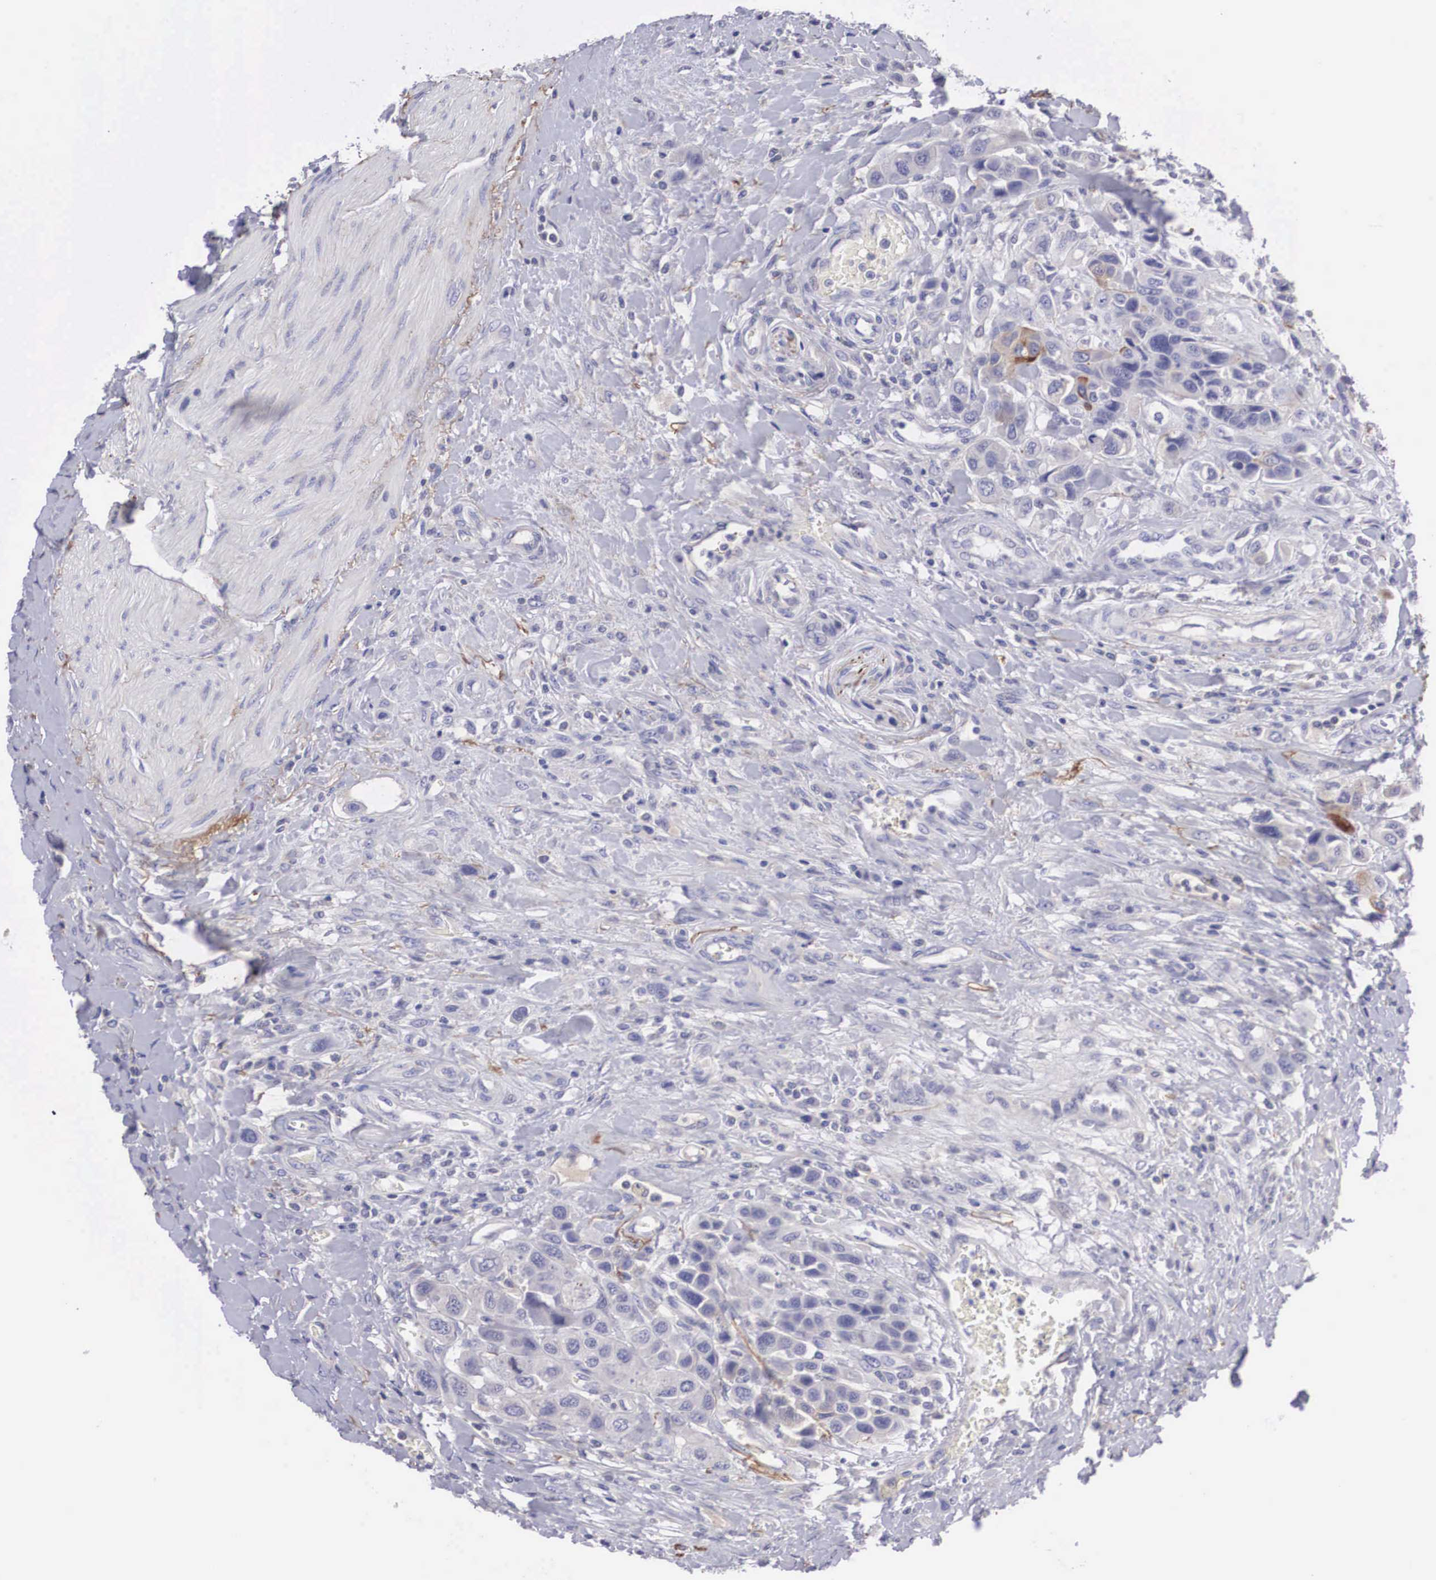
{"staining": {"intensity": "negative", "quantity": "none", "location": "none"}, "tissue": "urothelial cancer", "cell_type": "Tumor cells", "image_type": "cancer", "snomed": [{"axis": "morphology", "description": "Urothelial carcinoma, High grade"}, {"axis": "topography", "description": "Urinary bladder"}], "caption": "Image shows no significant protein staining in tumor cells of high-grade urothelial carcinoma.", "gene": "CLU", "patient": {"sex": "male", "age": 50}}